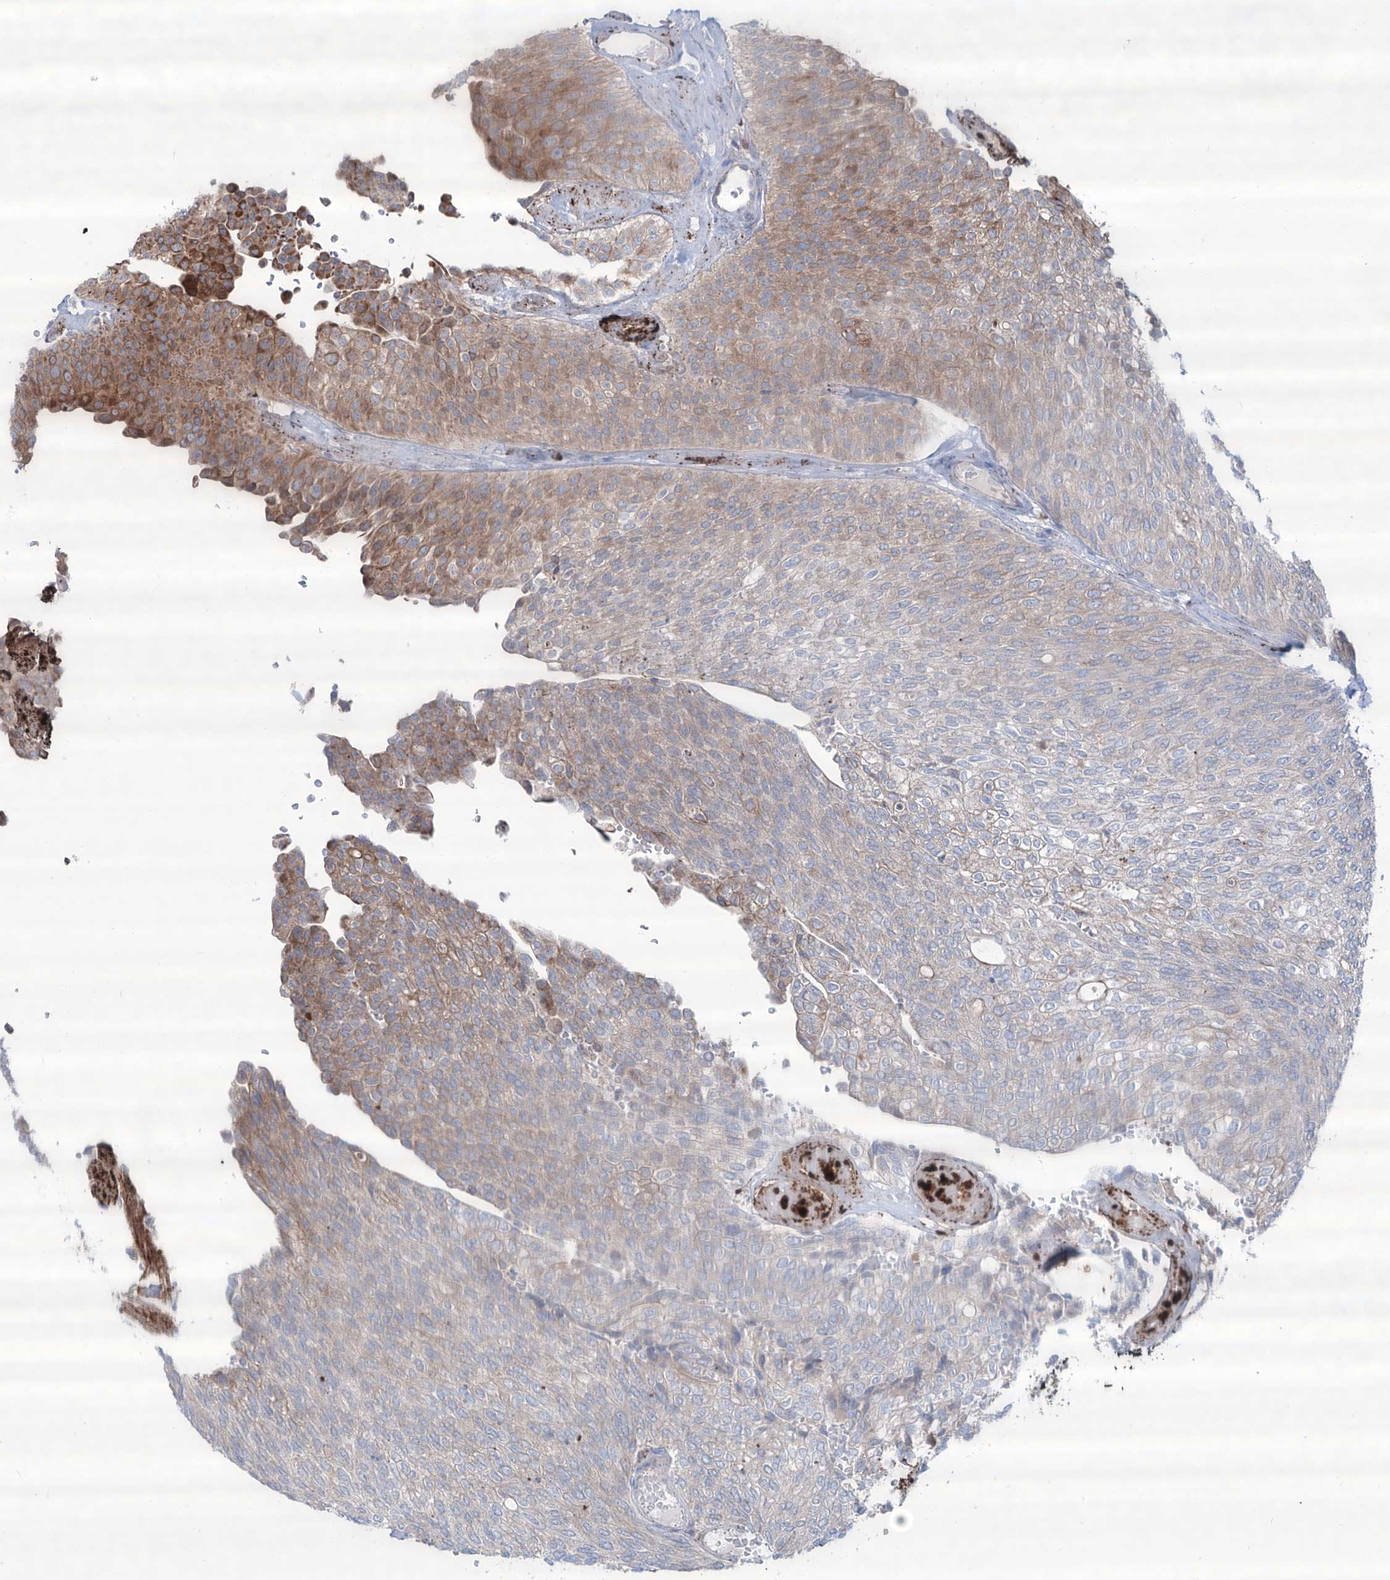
{"staining": {"intensity": "moderate", "quantity": "<25%", "location": "cytoplasmic/membranous"}, "tissue": "urothelial cancer", "cell_type": "Tumor cells", "image_type": "cancer", "snomed": [{"axis": "morphology", "description": "Urothelial carcinoma, Low grade"}, {"axis": "topography", "description": "Urinary bladder"}], "caption": "Protein expression analysis of low-grade urothelial carcinoma shows moderate cytoplasmic/membranous positivity in about <25% of tumor cells. (DAB IHC with brightfield microscopy, high magnification).", "gene": "CDH5", "patient": {"sex": "female", "age": 79}}